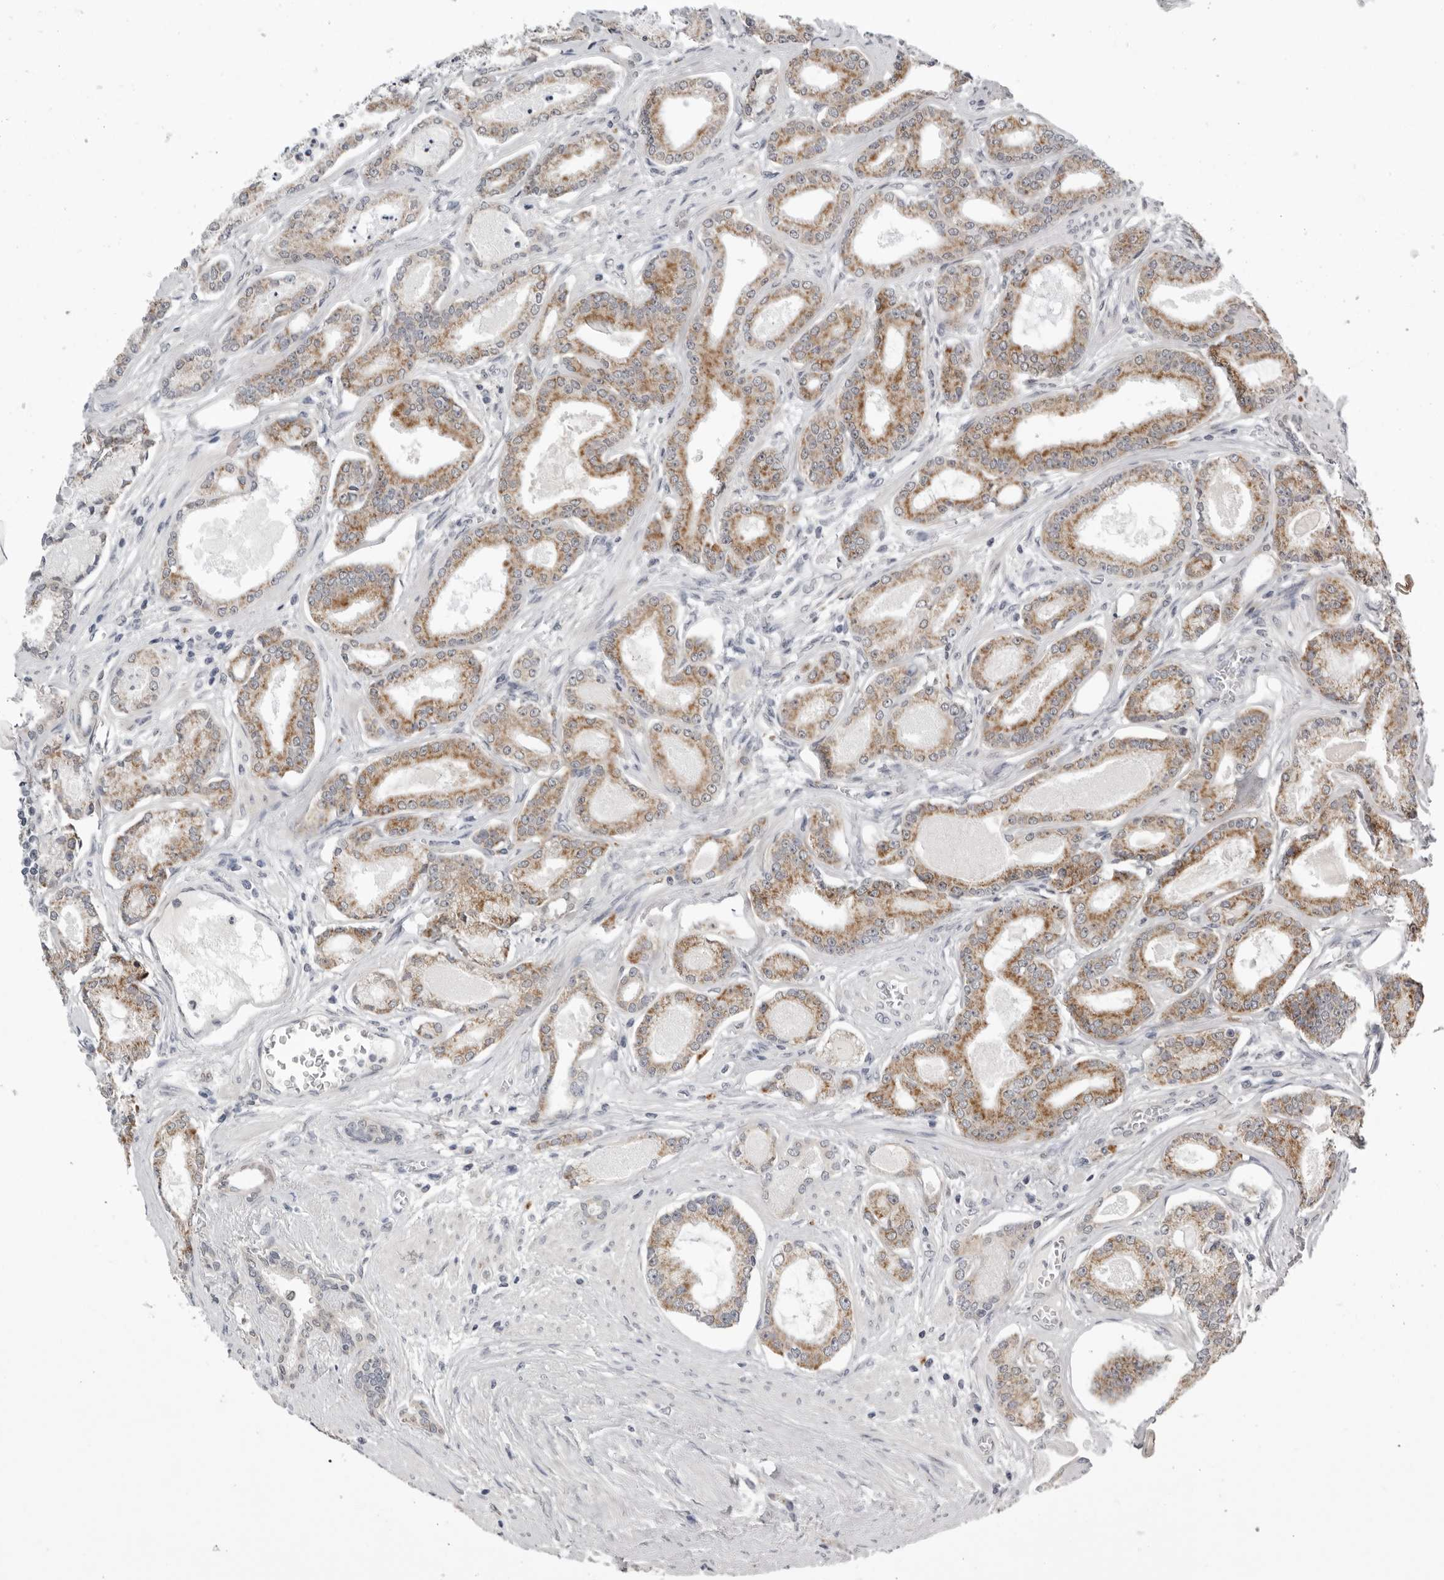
{"staining": {"intensity": "moderate", "quantity": ">75%", "location": "cytoplasmic/membranous"}, "tissue": "prostate cancer", "cell_type": "Tumor cells", "image_type": "cancer", "snomed": [{"axis": "morphology", "description": "Adenocarcinoma, Low grade"}, {"axis": "topography", "description": "Prostate"}], "caption": "Moderate cytoplasmic/membranous protein staining is present in about >75% of tumor cells in prostate low-grade adenocarcinoma.", "gene": "CPT2", "patient": {"sex": "male", "age": 60}}